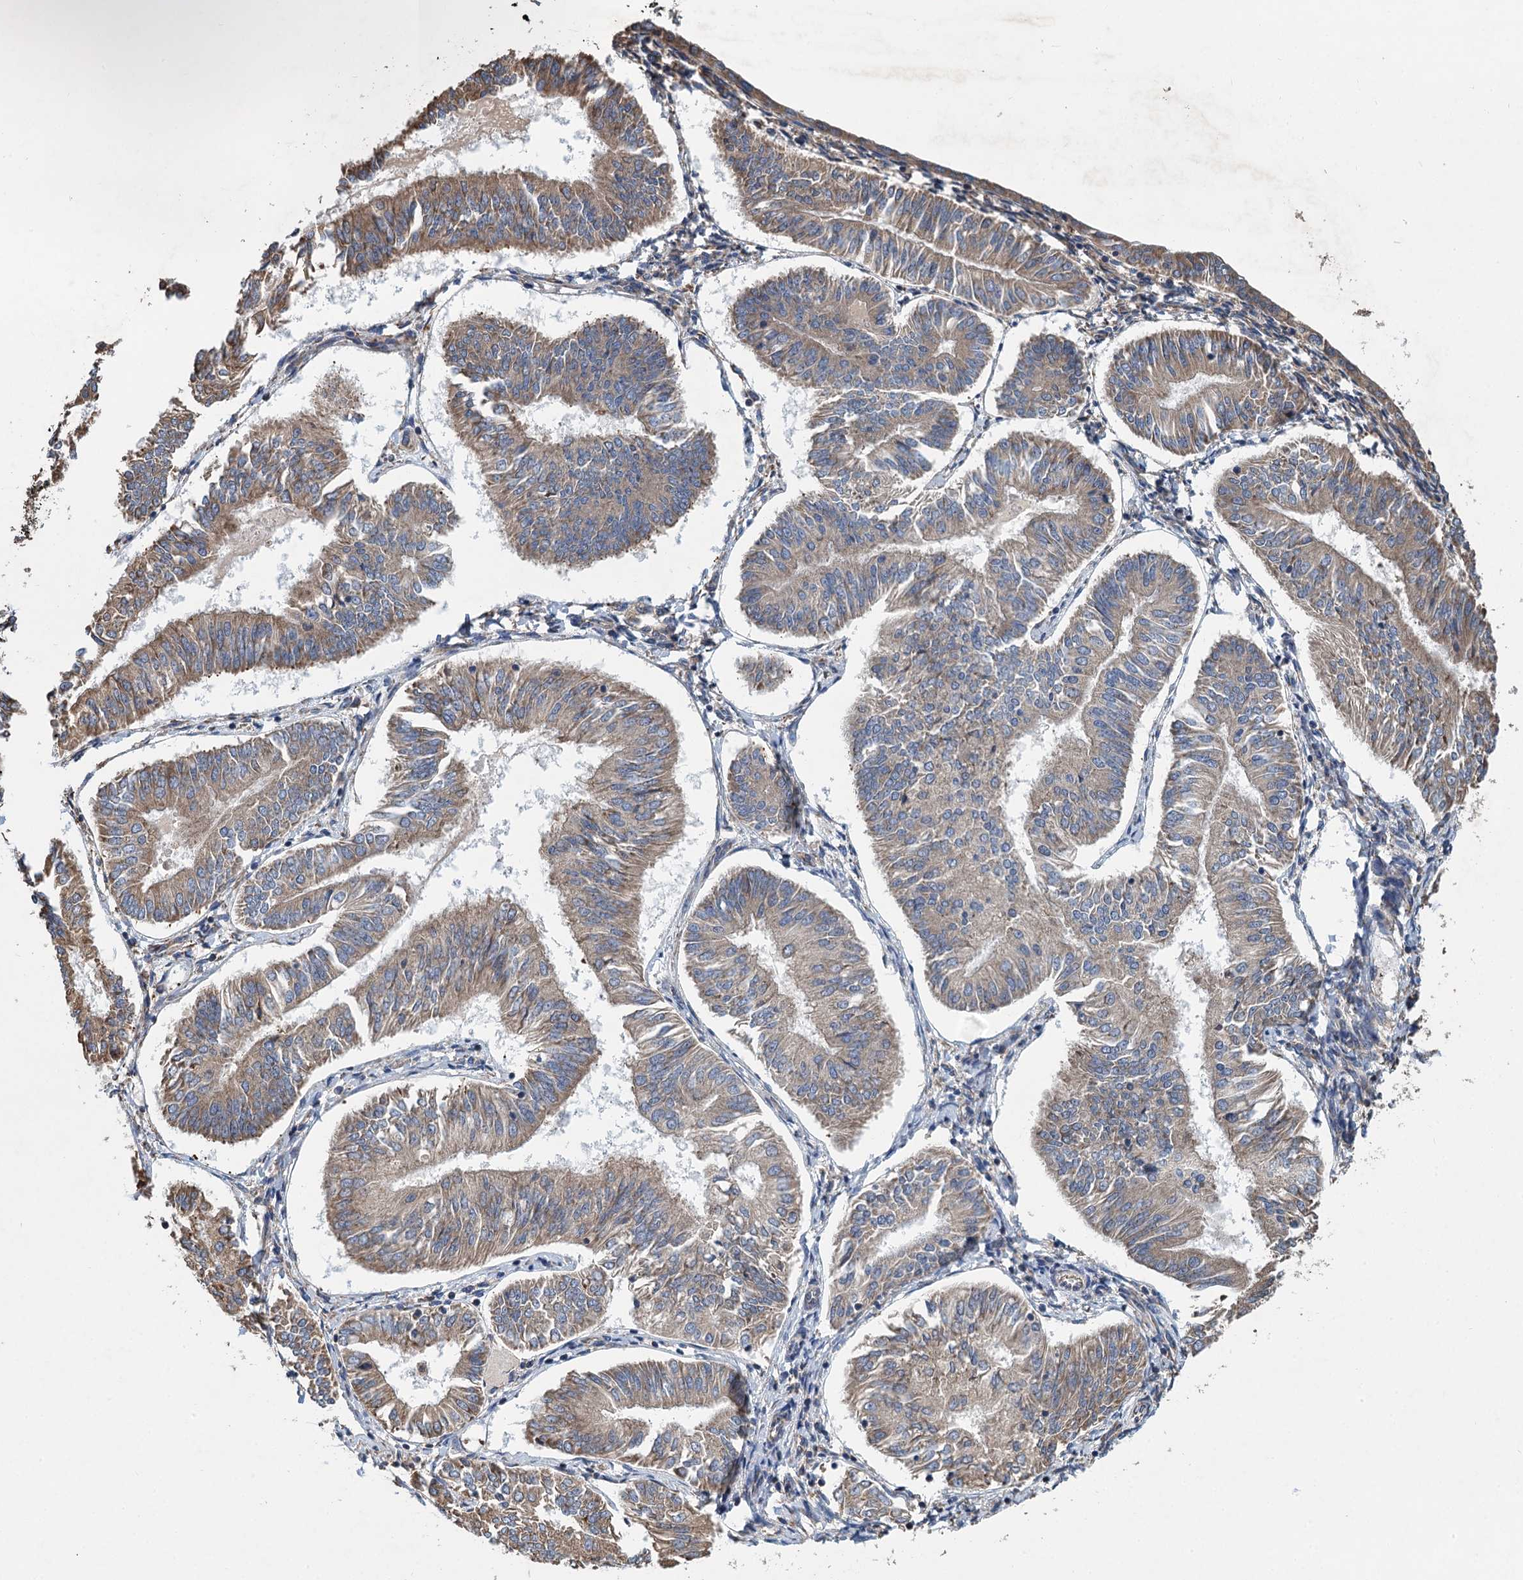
{"staining": {"intensity": "moderate", "quantity": ">75%", "location": "cytoplasmic/membranous"}, "tissue": "endometrial cancer", "cell_type": "Tumor cells", "image_type": "cancer", "snomed": [{"axis": "morphology", "description": "Adenocarcinoma, NOS"}, {"axis": "topography", "description": "Endometrium"}], "caption": "Human adenocarcinoma (endometrial) stained for a protein (brown) shows moderate cytoplasmic/membranous positive expression in about >75% of tumor cells.", "gene": "LINS1", "patient": {"sex": "female", "age": 58}}